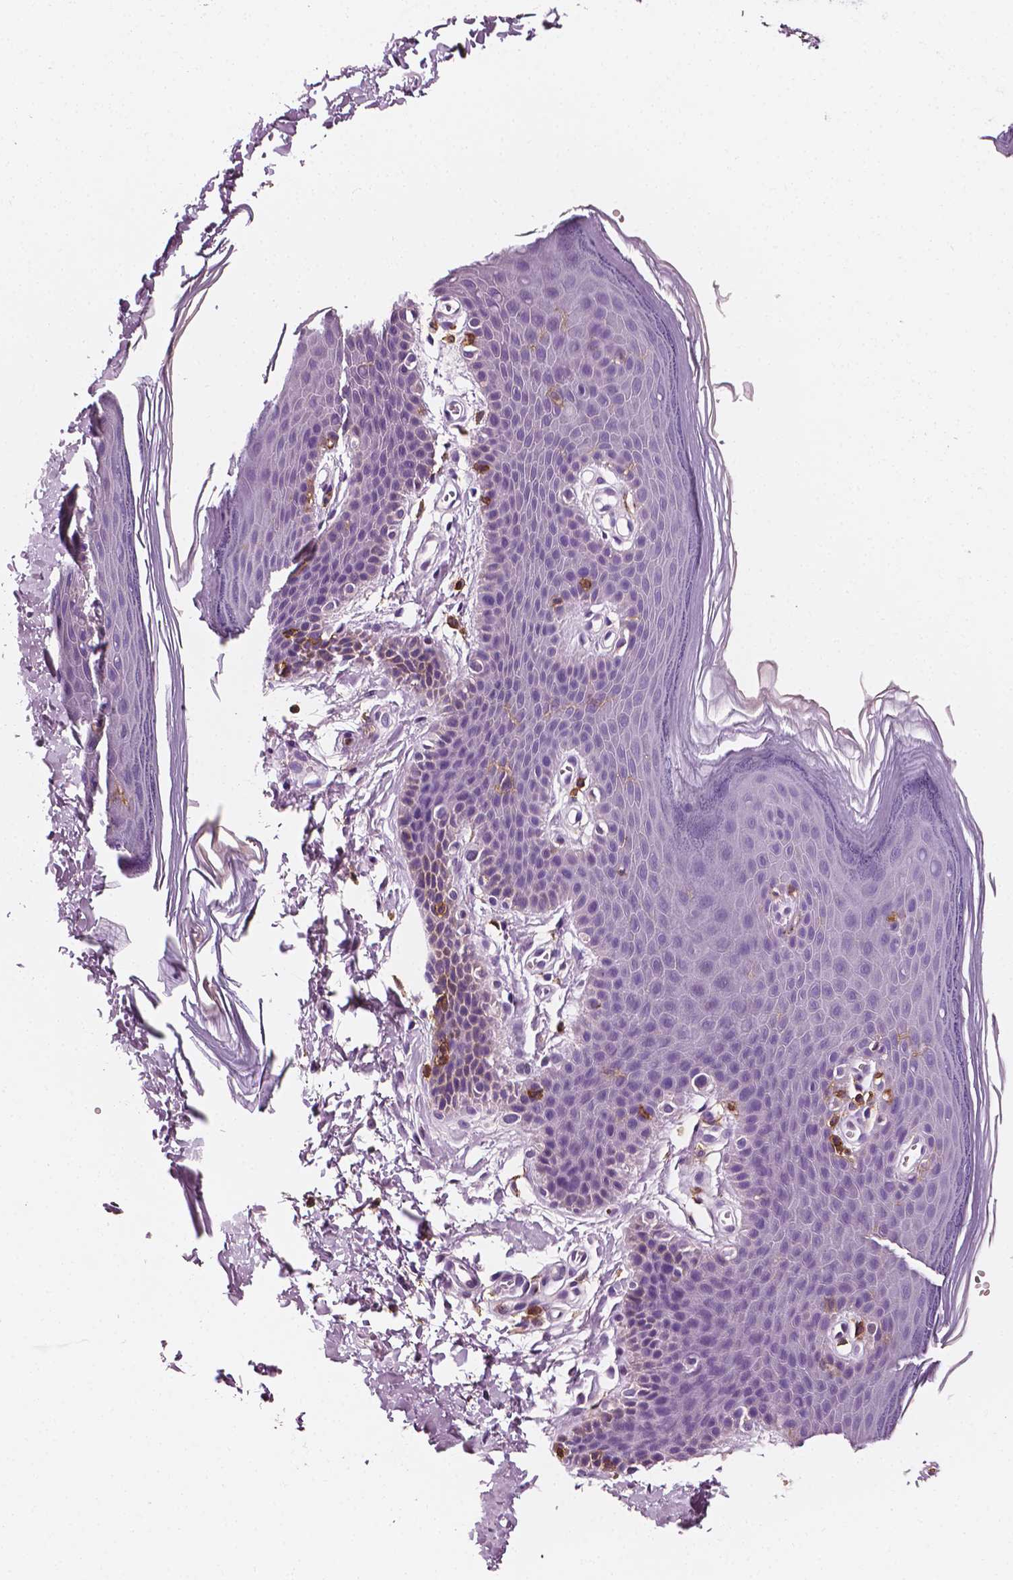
{"staining": {"intensity": "negative", "quantity": "none", "location": "none"}, "tissue": "skin", "cell_type": "Epidermal cells", "image_type": "normal", "snomed": [{"axis": "morphology", "description": "Normal tissue, NOS"}, {"axis": "topography", "description": "Anal"}], "caption": "Immunohistochemical staining of normal skin demonstrates no significant expression in epidermal cells. (Brightfield microscopy of DAB immunohistochemistry at high magnification).", "gene": "PTPRC", "patient": {"sex": "male", "age": 53}}